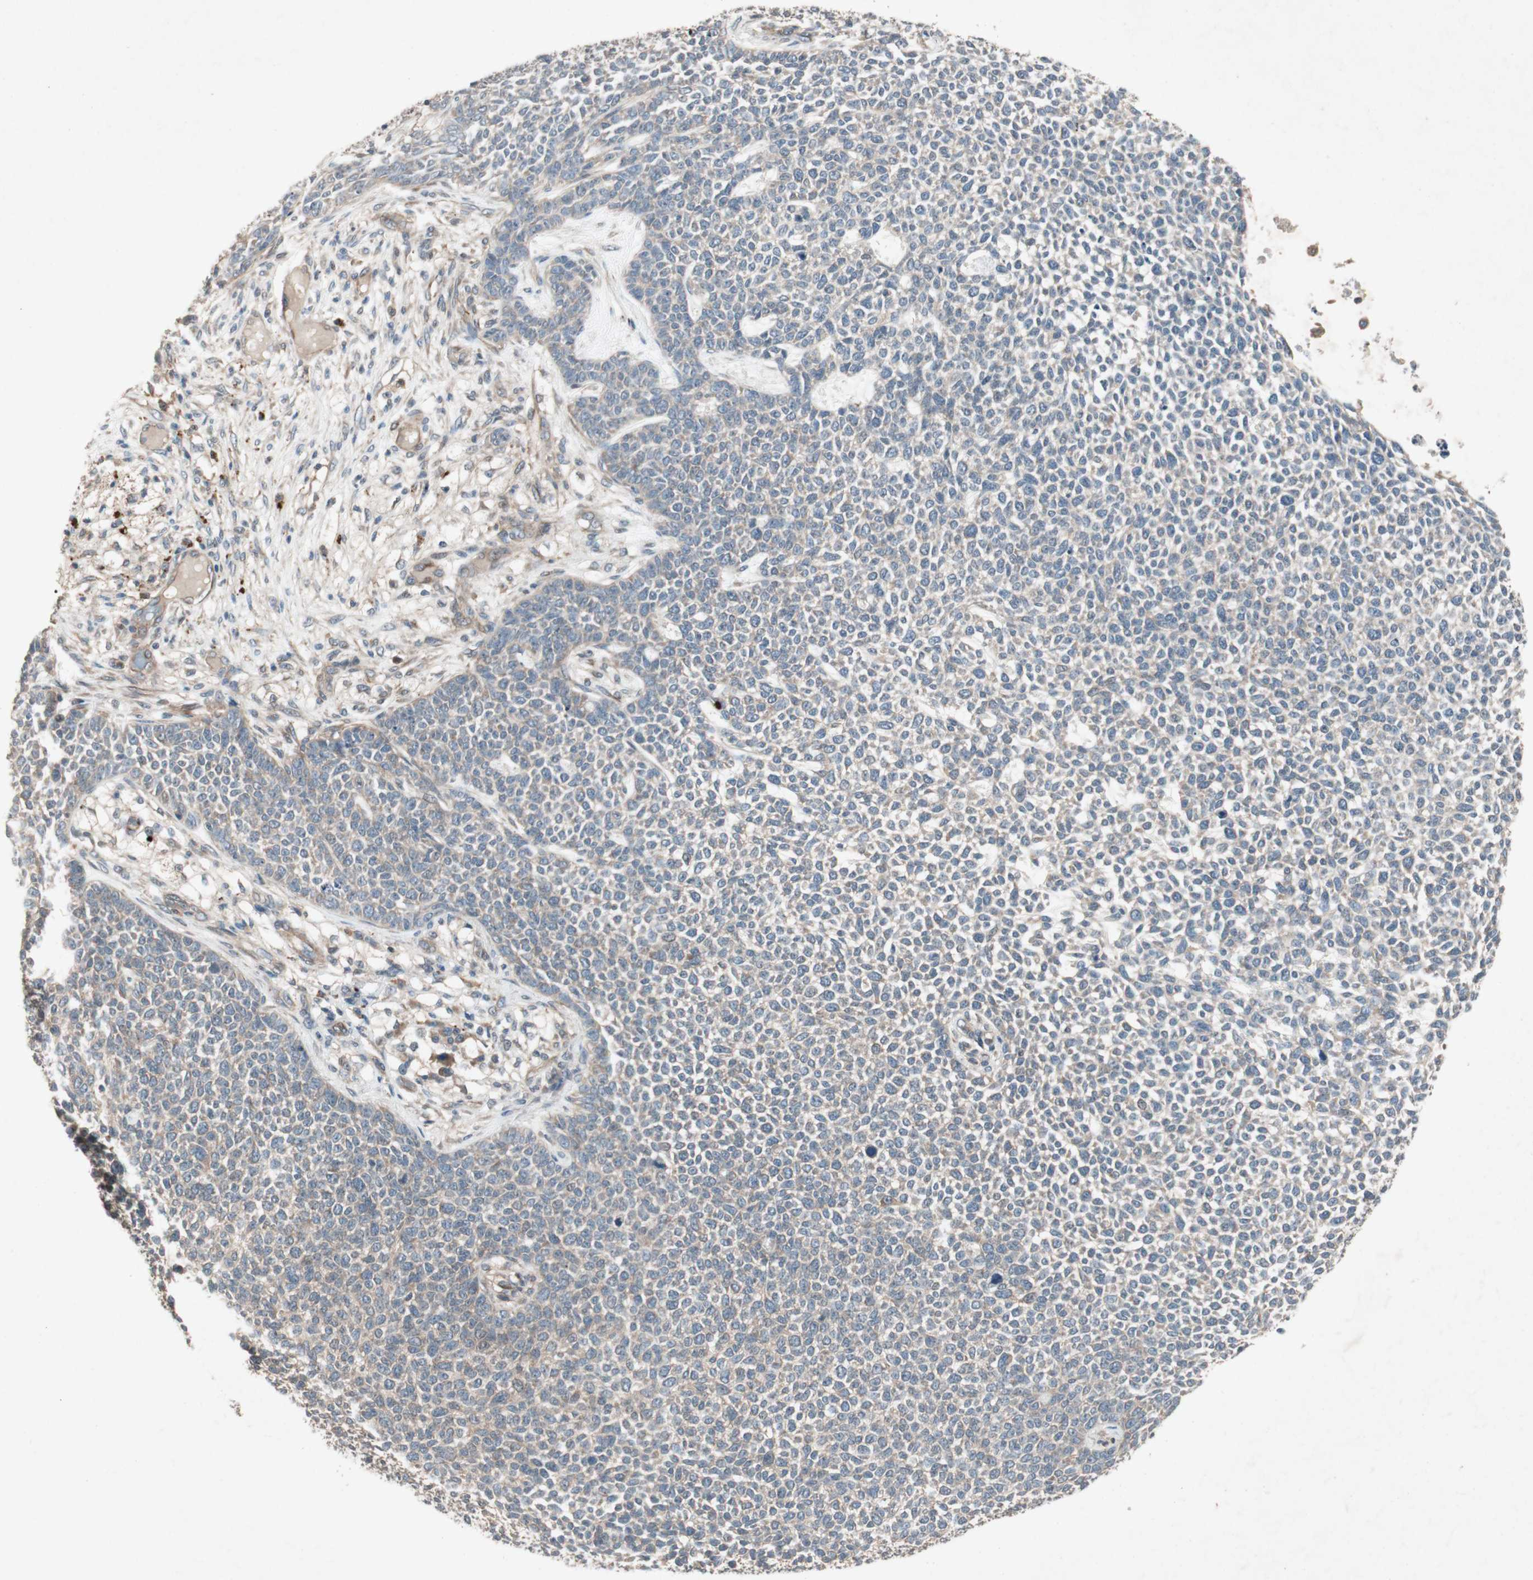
{"staining": {"intensity": "negative", "quantity": "none", "location": "none"}, "tissue": "skin cancer", "cell_type": "Tumor cells", "image_type": "cancer", "snomed": [{"axis": "morphology", "description": "Basal cell carcinoma"}, {"axis": "topography", "description": "Skin"}], "caption": "Immunohistochemical staining of skin basal cell carcinoma demonstrates no significant staining in tumor cells.", "gene": "SDSL", "patient": {"sex": "female", "age": 84}}